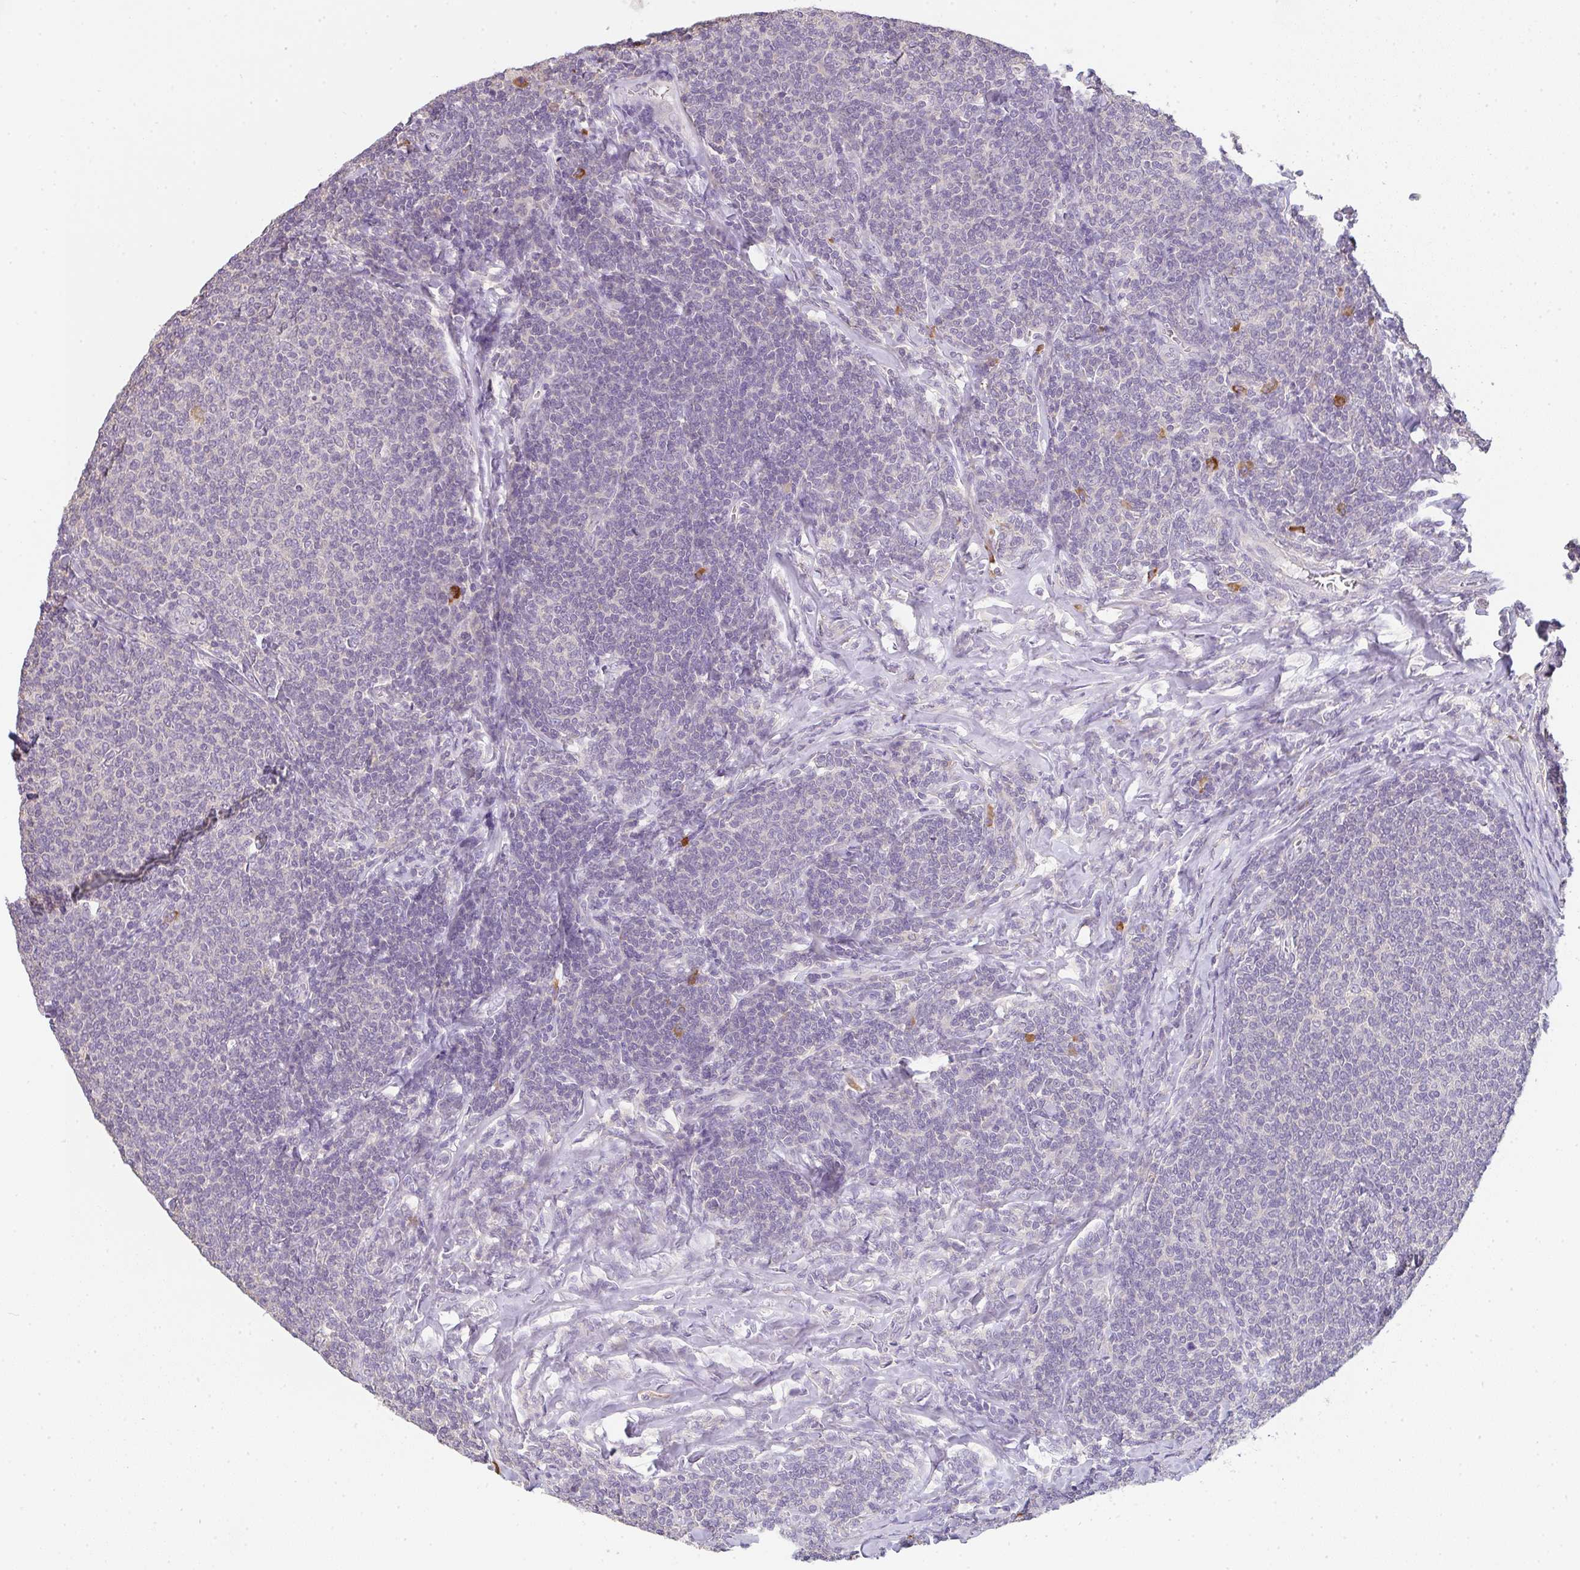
{"staining": {"intensity": "negative", "quantity": "none", "location": "none"}, "tissue": "lymphoma", "cell_type": "Tumor cells", "image_type": "cancer", "snomed": [{"axis": "morphology", "description": "Malignant lymphoma, non-Hodgkin's type, Low grade"}, {"axis": "topography", "description": "Lymph node"}], "caption": "This image is of malignant lymphoma, non-Hodgkin's type (low-grade) stained with immunohistochemistry (IHC) to label a protein in brown with the nuclei are counter-stained blue. There is no expression in tumor cells. (DAB IHC visualized using brightfield microscopy, high magnification).", "gene": "ZNF215", "patient": {"sex": "male", "age": 52}}